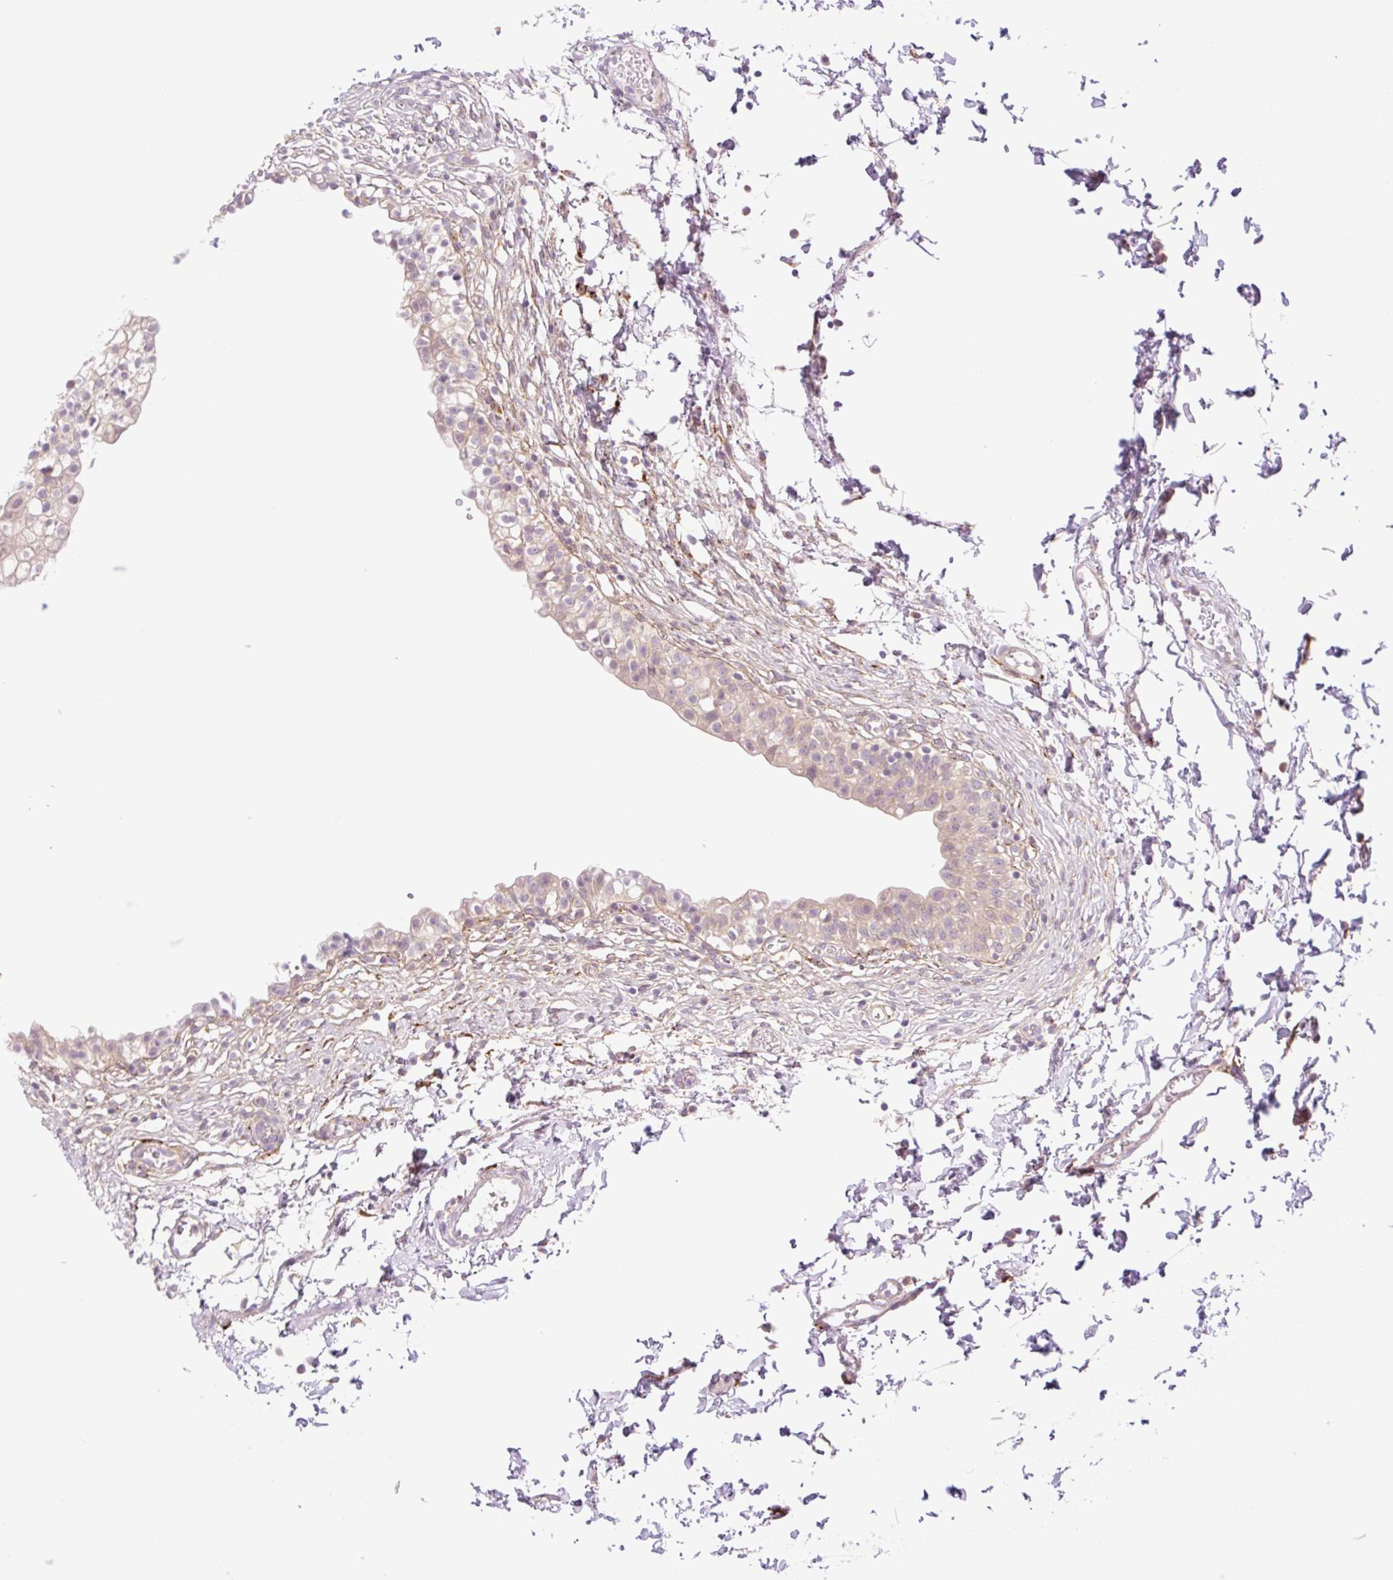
{"staining": {"intensity": "weak", "quantity": "25%-75%", "location": "cytoplasmic/membranous"}, "tissue": "urinary bladder", "cell_type": "Urothelial cells", "image_type": "normal", "snomed": [{"axis": "morphology", "description": "Normal tissue, NOS"}, {"axis": "topography", "description": "Urinary bladder"}, {"axis": "topography", "description": "Peripheral nerve tissue"}], "caption": "Immunohistochemistry of unremarkable urinary bladder exhibits low levels of weak cytoplasmic/membranous staining in about 25%-75% of urothelial cells.", "gene": "COL5A1", "patient": {"sex": "male", "age": 55}}